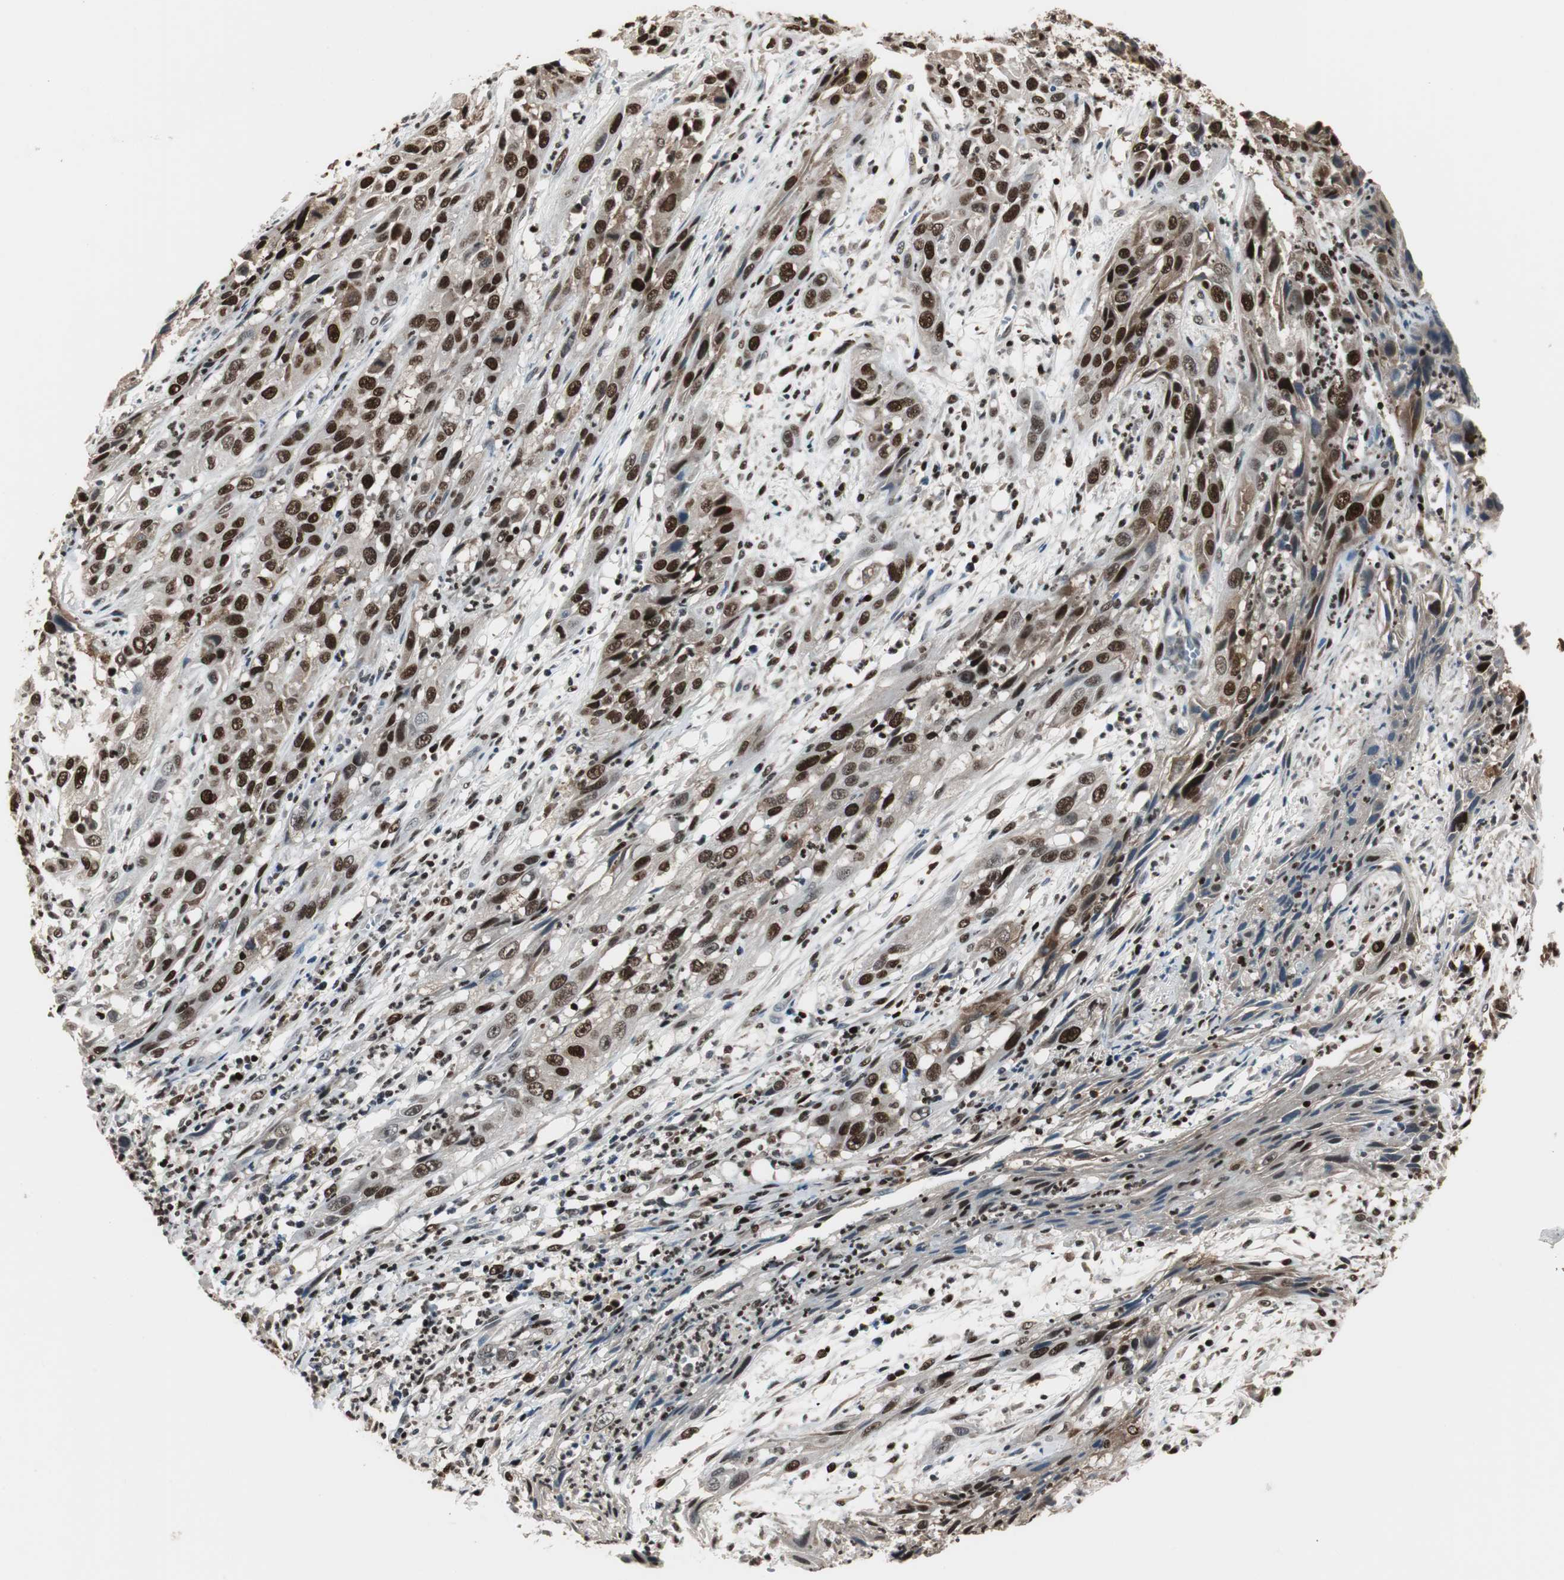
{"staining": {"intensity": "strong", "quantity": ">75%", "location": "nuclear"}, "tissue": "cervical cancer", "cell_type": "Tumor cells", "image_type": "cancer", "snomed": [{"axis": "morphology", "description": "Squamous cell carcinoma, NOS"}, {"axis": "topography", "description": "Cervix"}], "caption": "The immunohistochemical stain labels strong nuclear positivity in tumor cells of squamous cell carcinoma (cervical) tissue. (Brightfield microscopy of DAB IHC at high magnification).", "gene": "FEN1", "patient": {"sex": "female", "age": 32}}